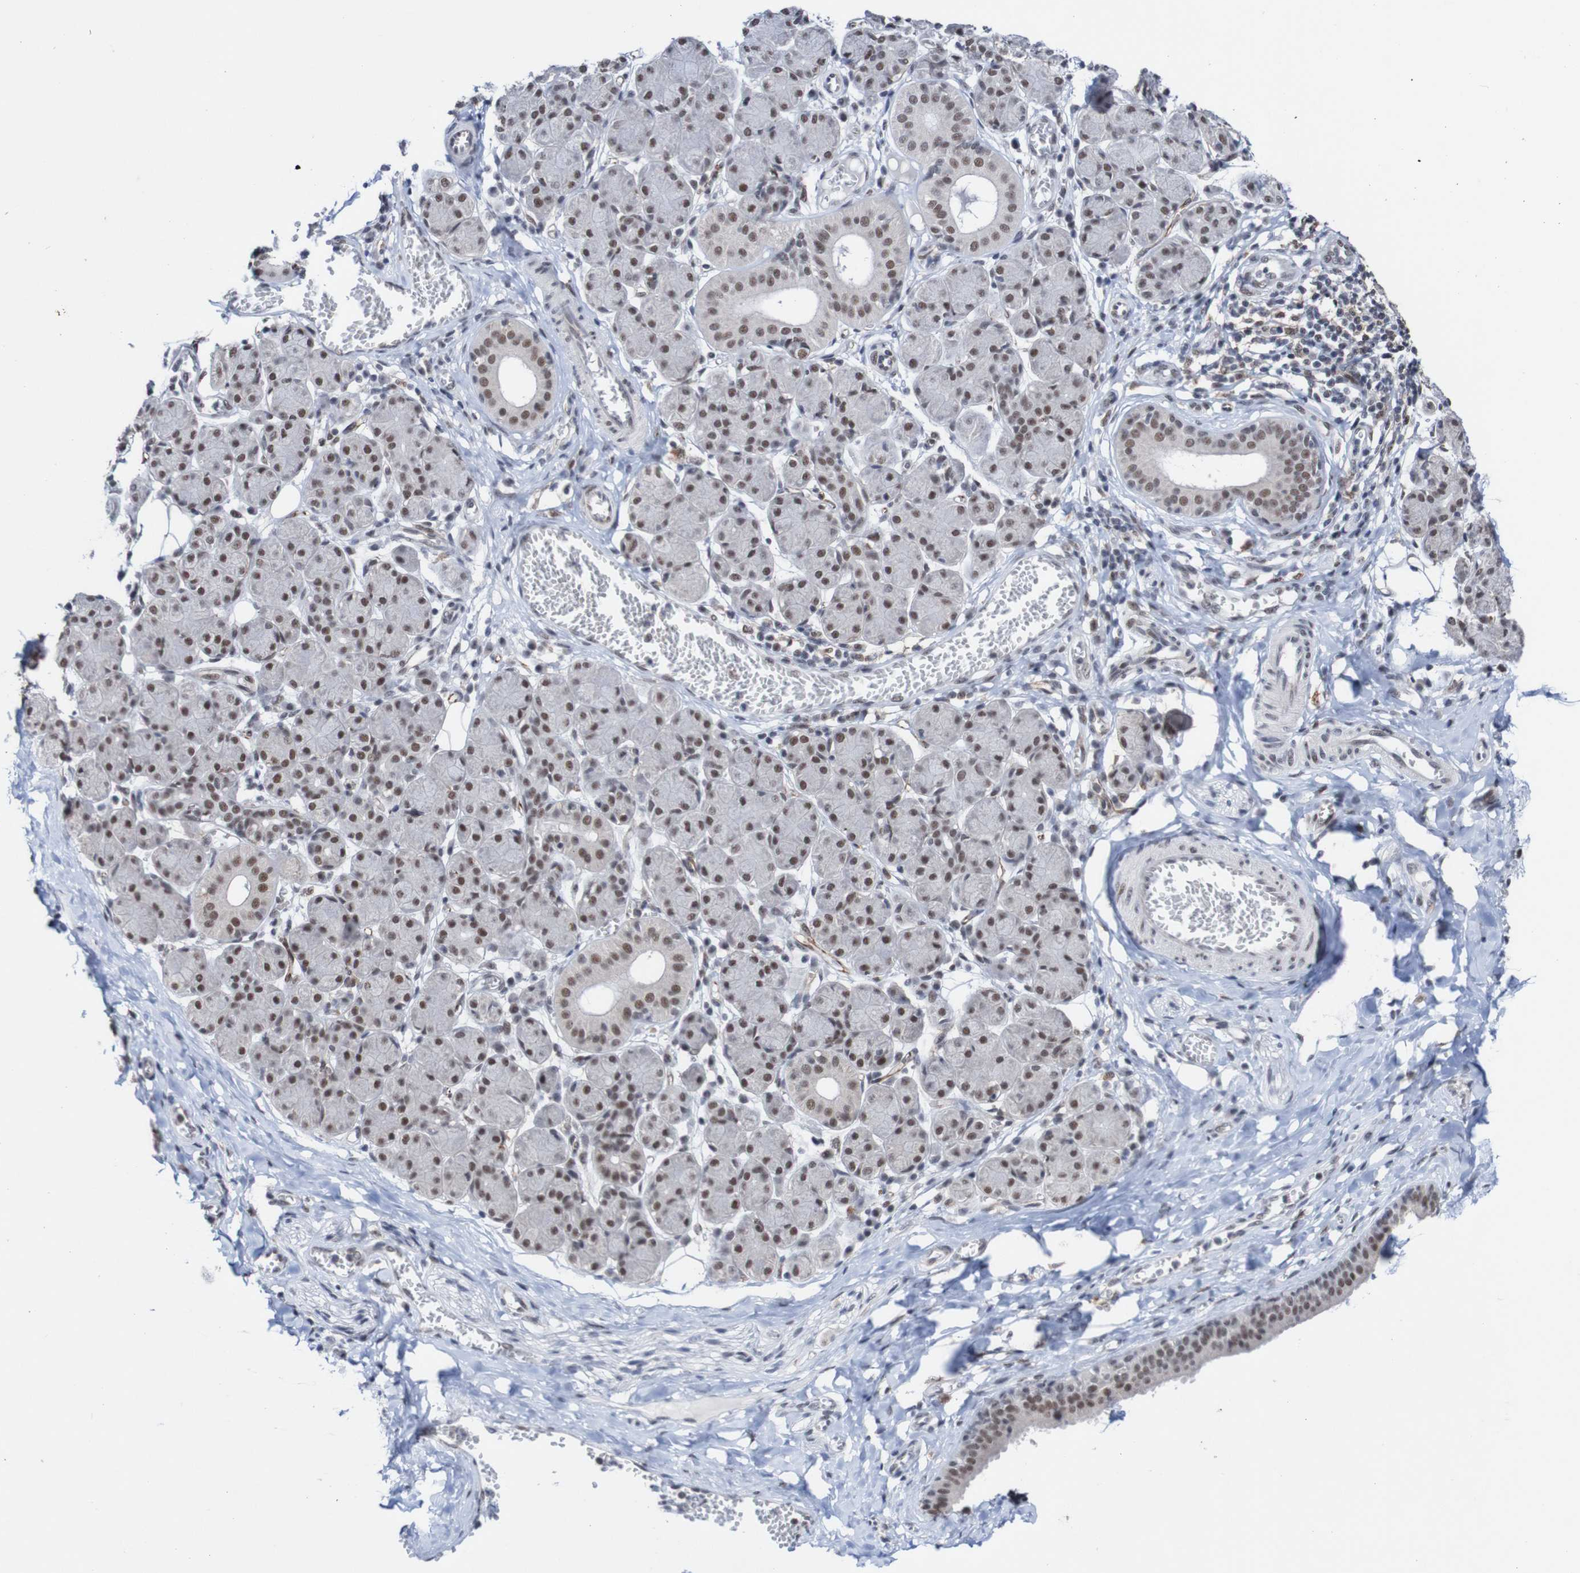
{"staining": {"intensity": "moderate", "quantity": ">75%", "location": "nuclear"}, "tissue": "salivary gland", "cell_type": "Glandular cells", "image_type": "normal", "snomed": [{"axis": "morphology", "description": "Normal tissue, NOS"}, {"axis": "morphology", "description": "Inflammation, NOS"}, {"axis": "topography", "description": "Lymph node"}, {"axis": "topography", "description": "Salivary gland"}], "caption": "Moderate nuclear staining is identified in approximately >75% of glandular cells in benign salivary gland.", "gene": "CDC5L", "patient": {"sex": "male", "age": 3}}